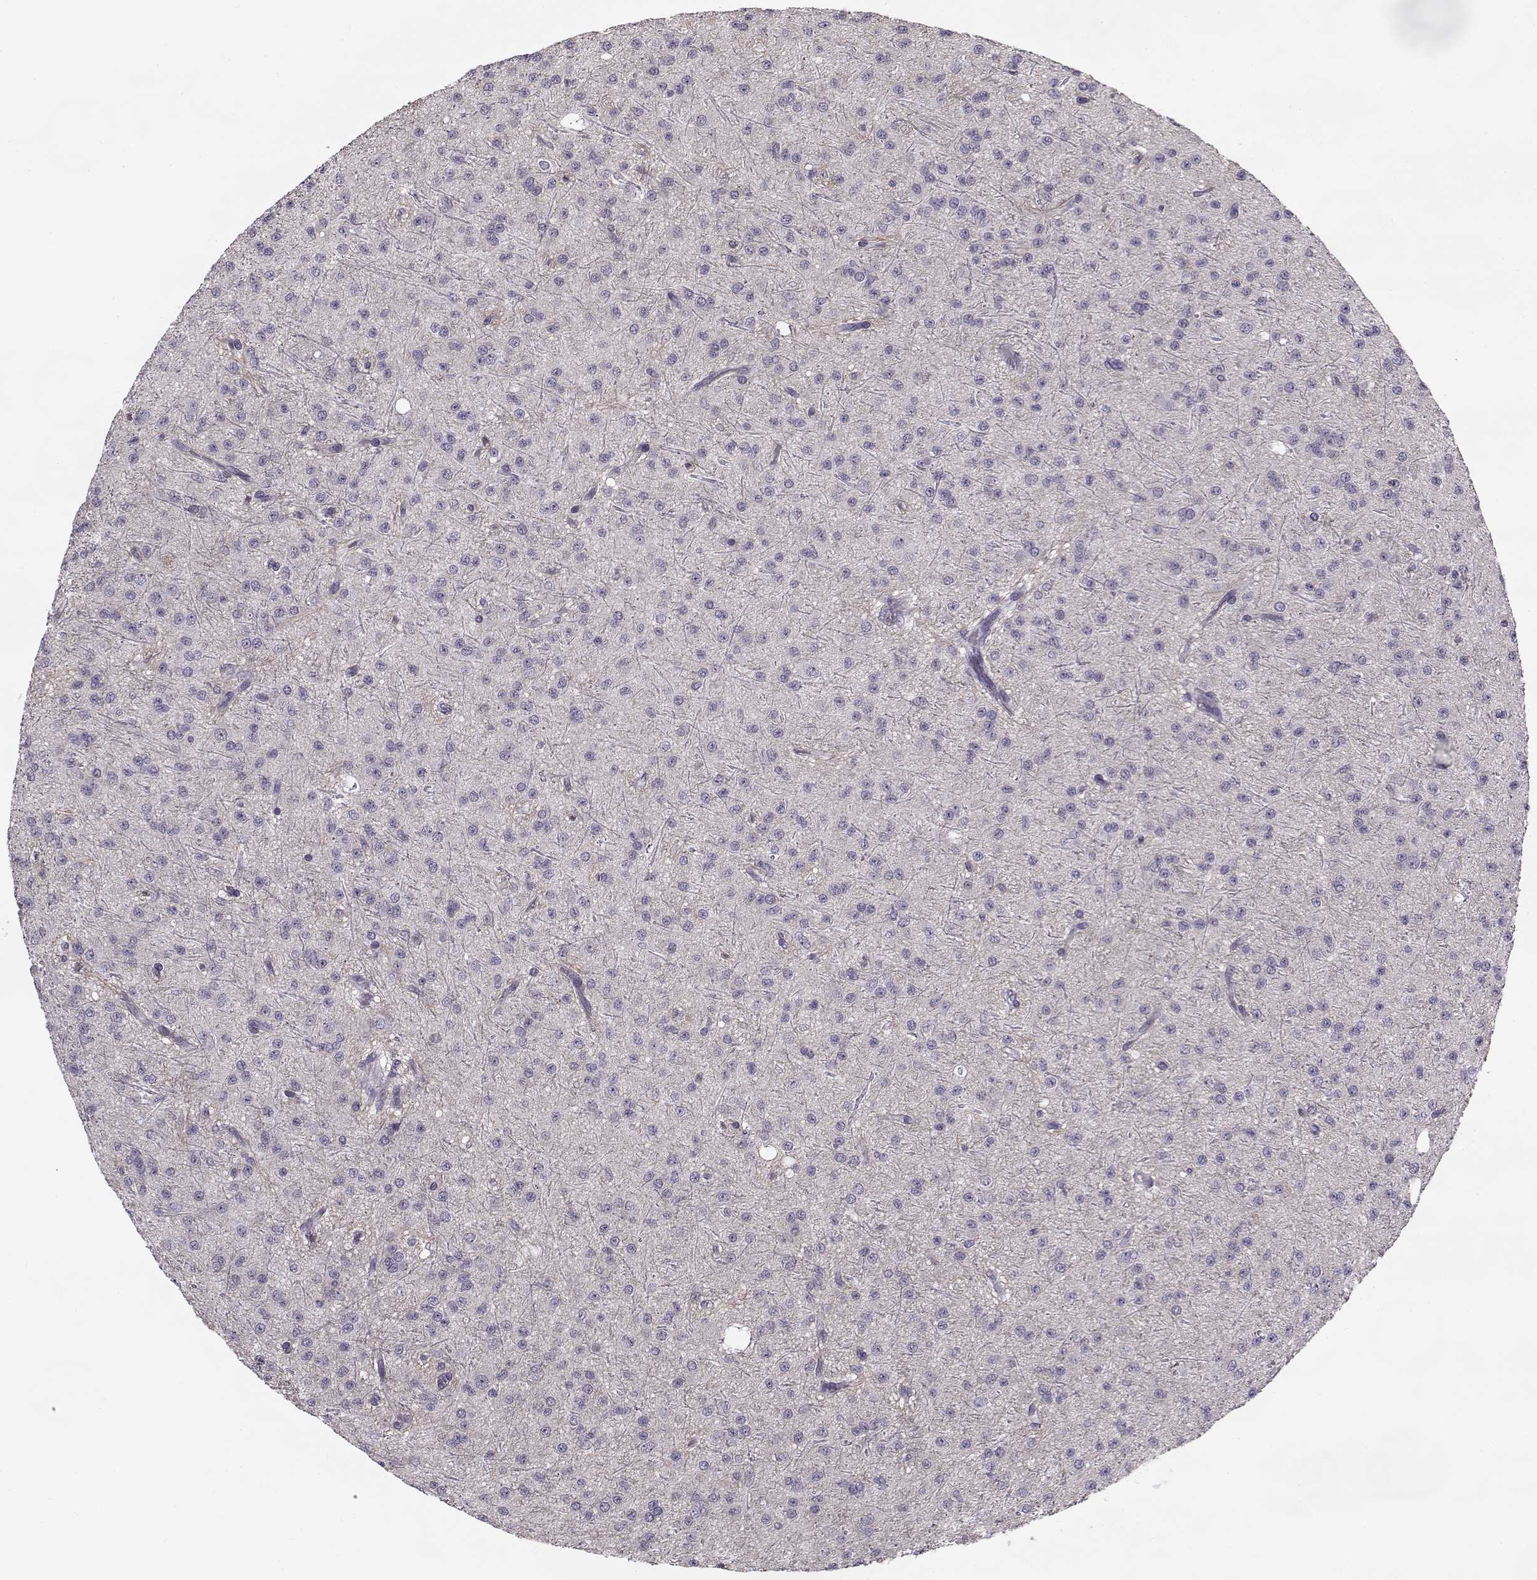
{"staining": {"intensity": "negative", "quantity": "none", "location": "none"}, "tissue": "glioma", "cell_type": "Tumor cells", "image_type": "cancer", "snomed": [{"axis": "morphology", "description": "Glioma, malignant, Low grade"}, {"axis": "topography", "description": "Brain"}], "caption": "Immunohistochemistry of glioma demonstrates no positivity in tumor cells.", "gene": "PNMT", "patient": {"sex": "male", "age": 27}}